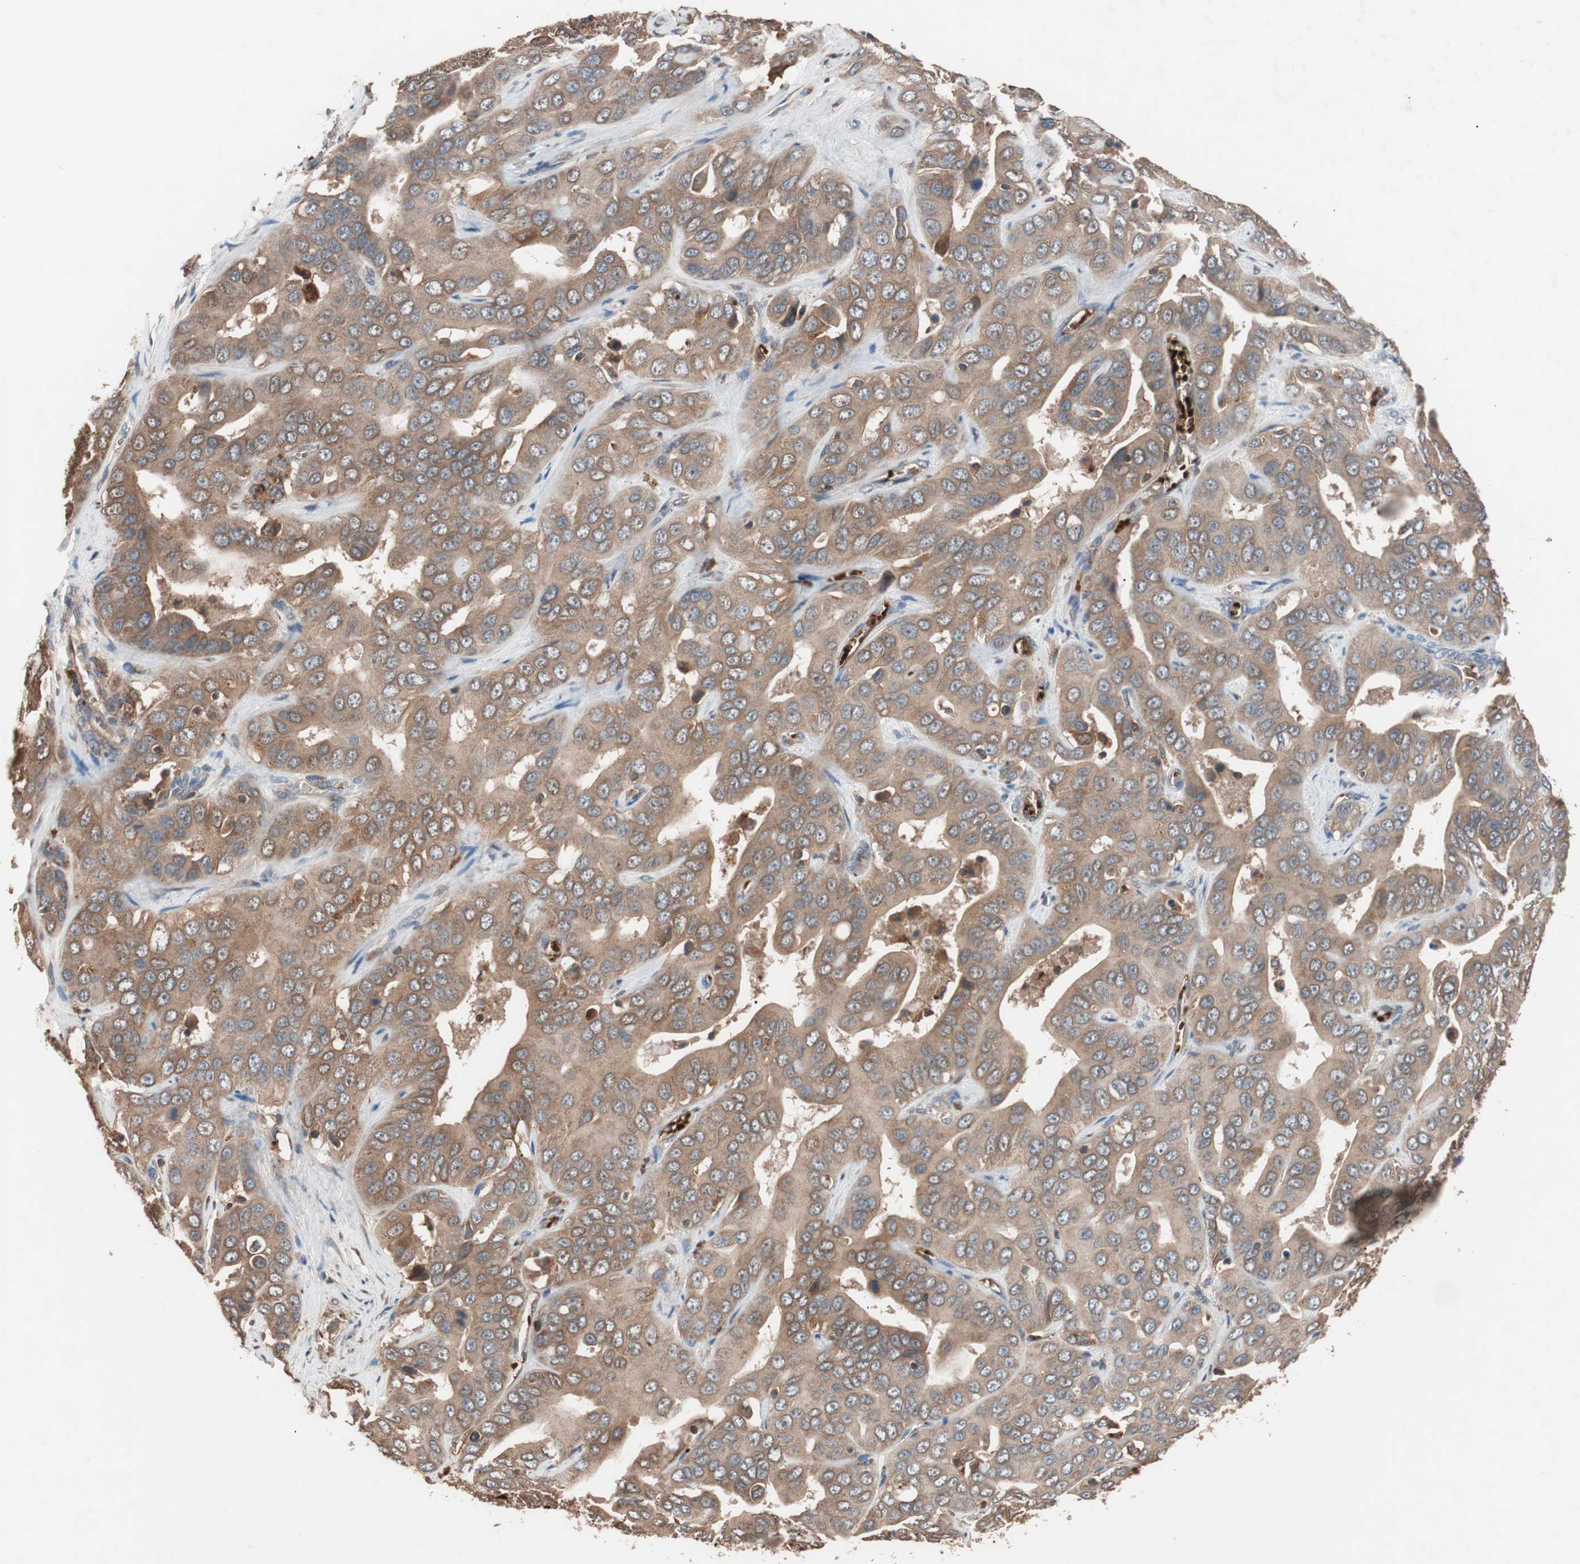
{"staining": {"intensity": "moderate", "quantity": ">75%", "location": "cytoplasmic/membranous"}, "tissue": "liver cancer", "cell_type": "Tumor cells", "image_type": "cancer", "snomed": [{"axis": "morphology", "description": "Cholangiocarcinoma"}, {"axis": "topography", "description": "Liver"}], "caption": "Liver cancer (cholangiocarcinoma) stained with DAB IHC shows medium levels of moderate cytoplasmic/membranous positivity in about >75% of tumor cells. The protein of interest is shown in brown color, while the nuclei are stained blue.", "gene": "GLYCTK", "patient": {"sex": "female", "age": 52}}